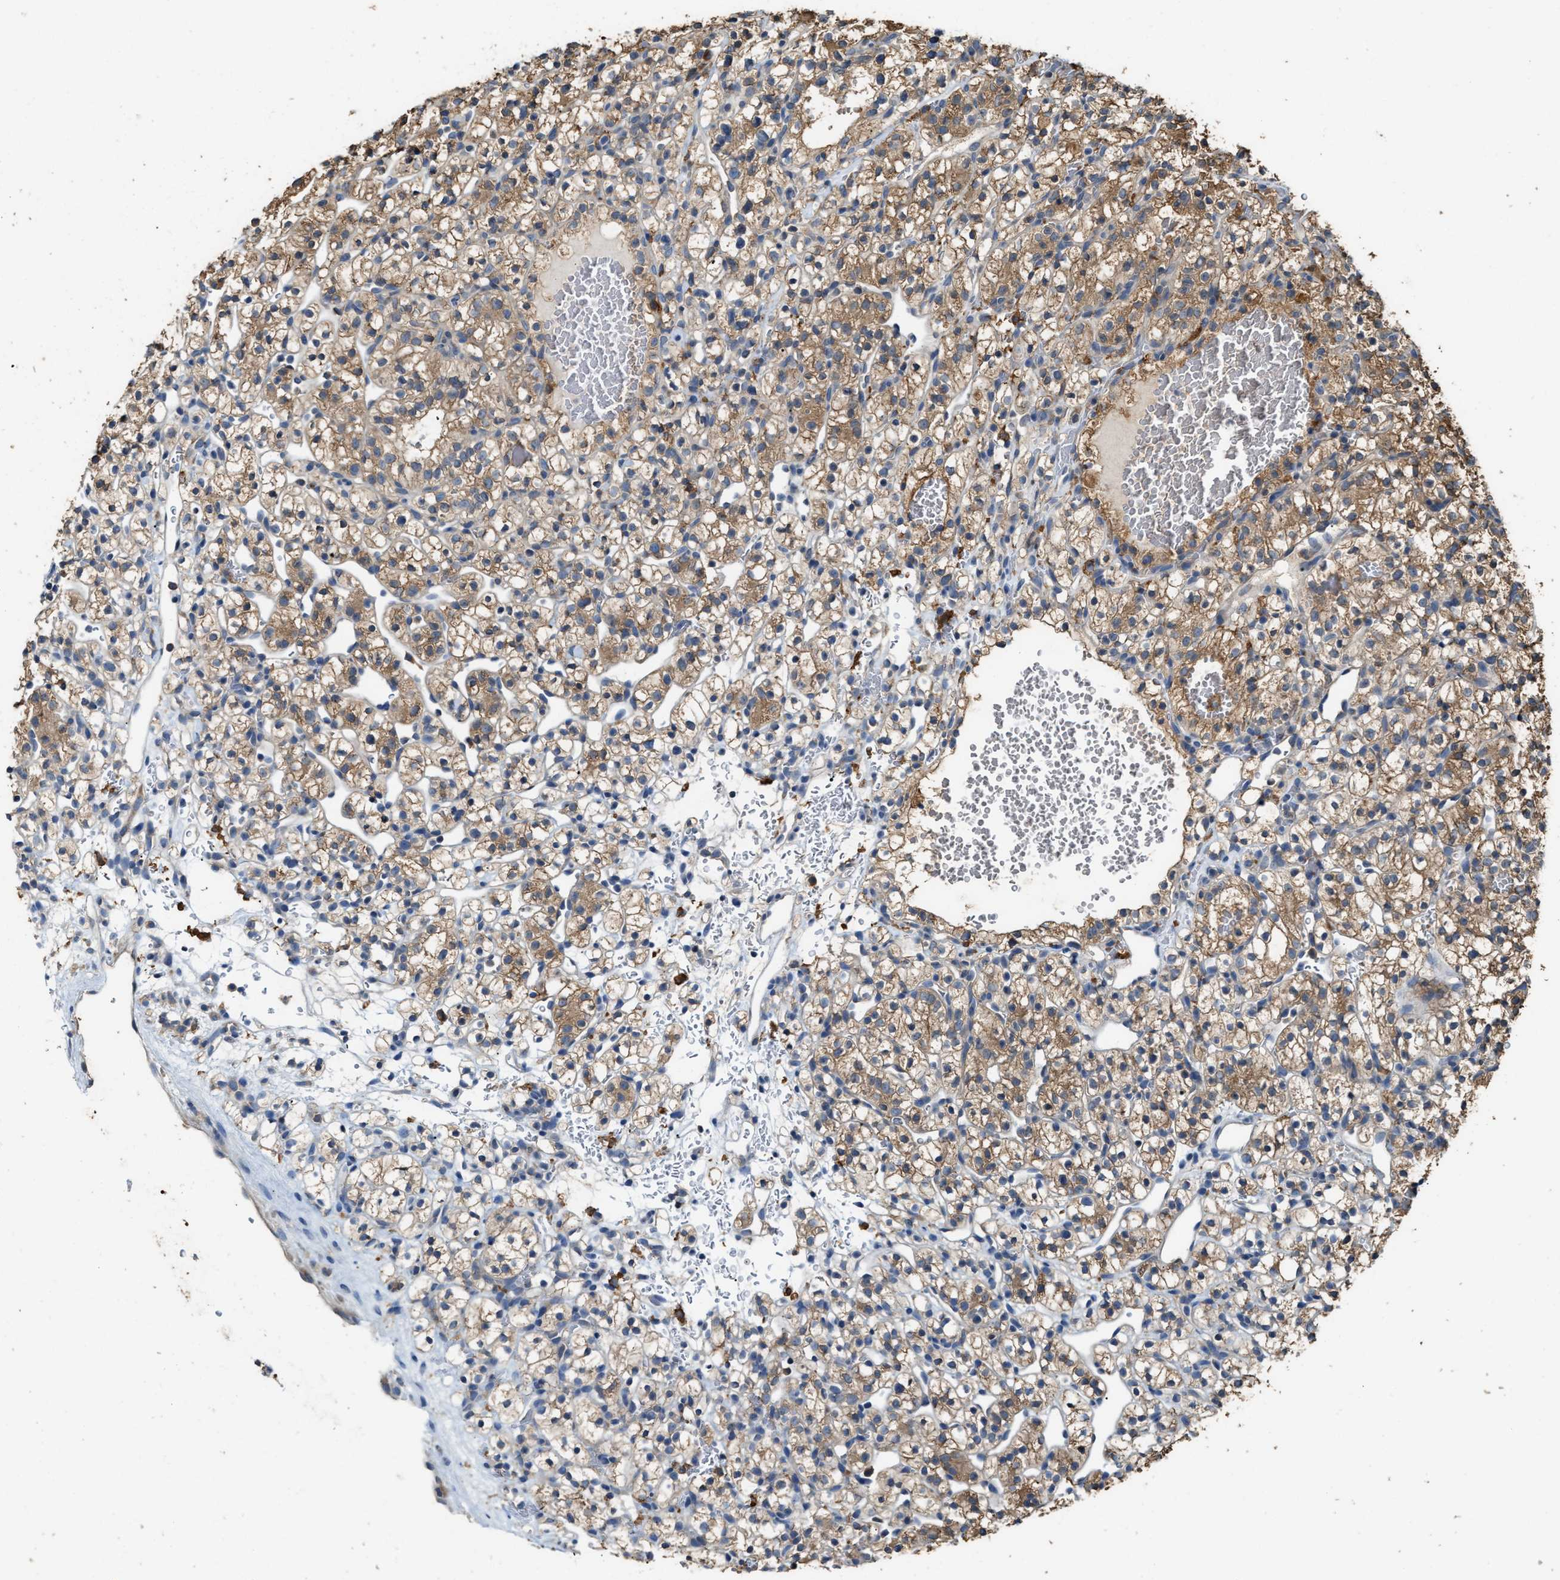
{"staining": {"intensity": "moderate", "quantity": ">75%", "location": "cytoplasmic/membranous"}, "tissue": "renal cancer", "cell_type": "Tumor cells", "image_type": "cancer", "snomed": [{"axis": "morphology", "description": "Adenocarcinoma, NOS"}, {"axis": "topography", "description": "Kidney"}], "caption": "About >75% of tumor cells in human renal adenocarcinoma exhibit moderate cytoplasmic/membranous protein expression as visualized by brown immunohistochemical staining.", "gene": "GCN1", "patient": {"sex": "female", "age": 57}}